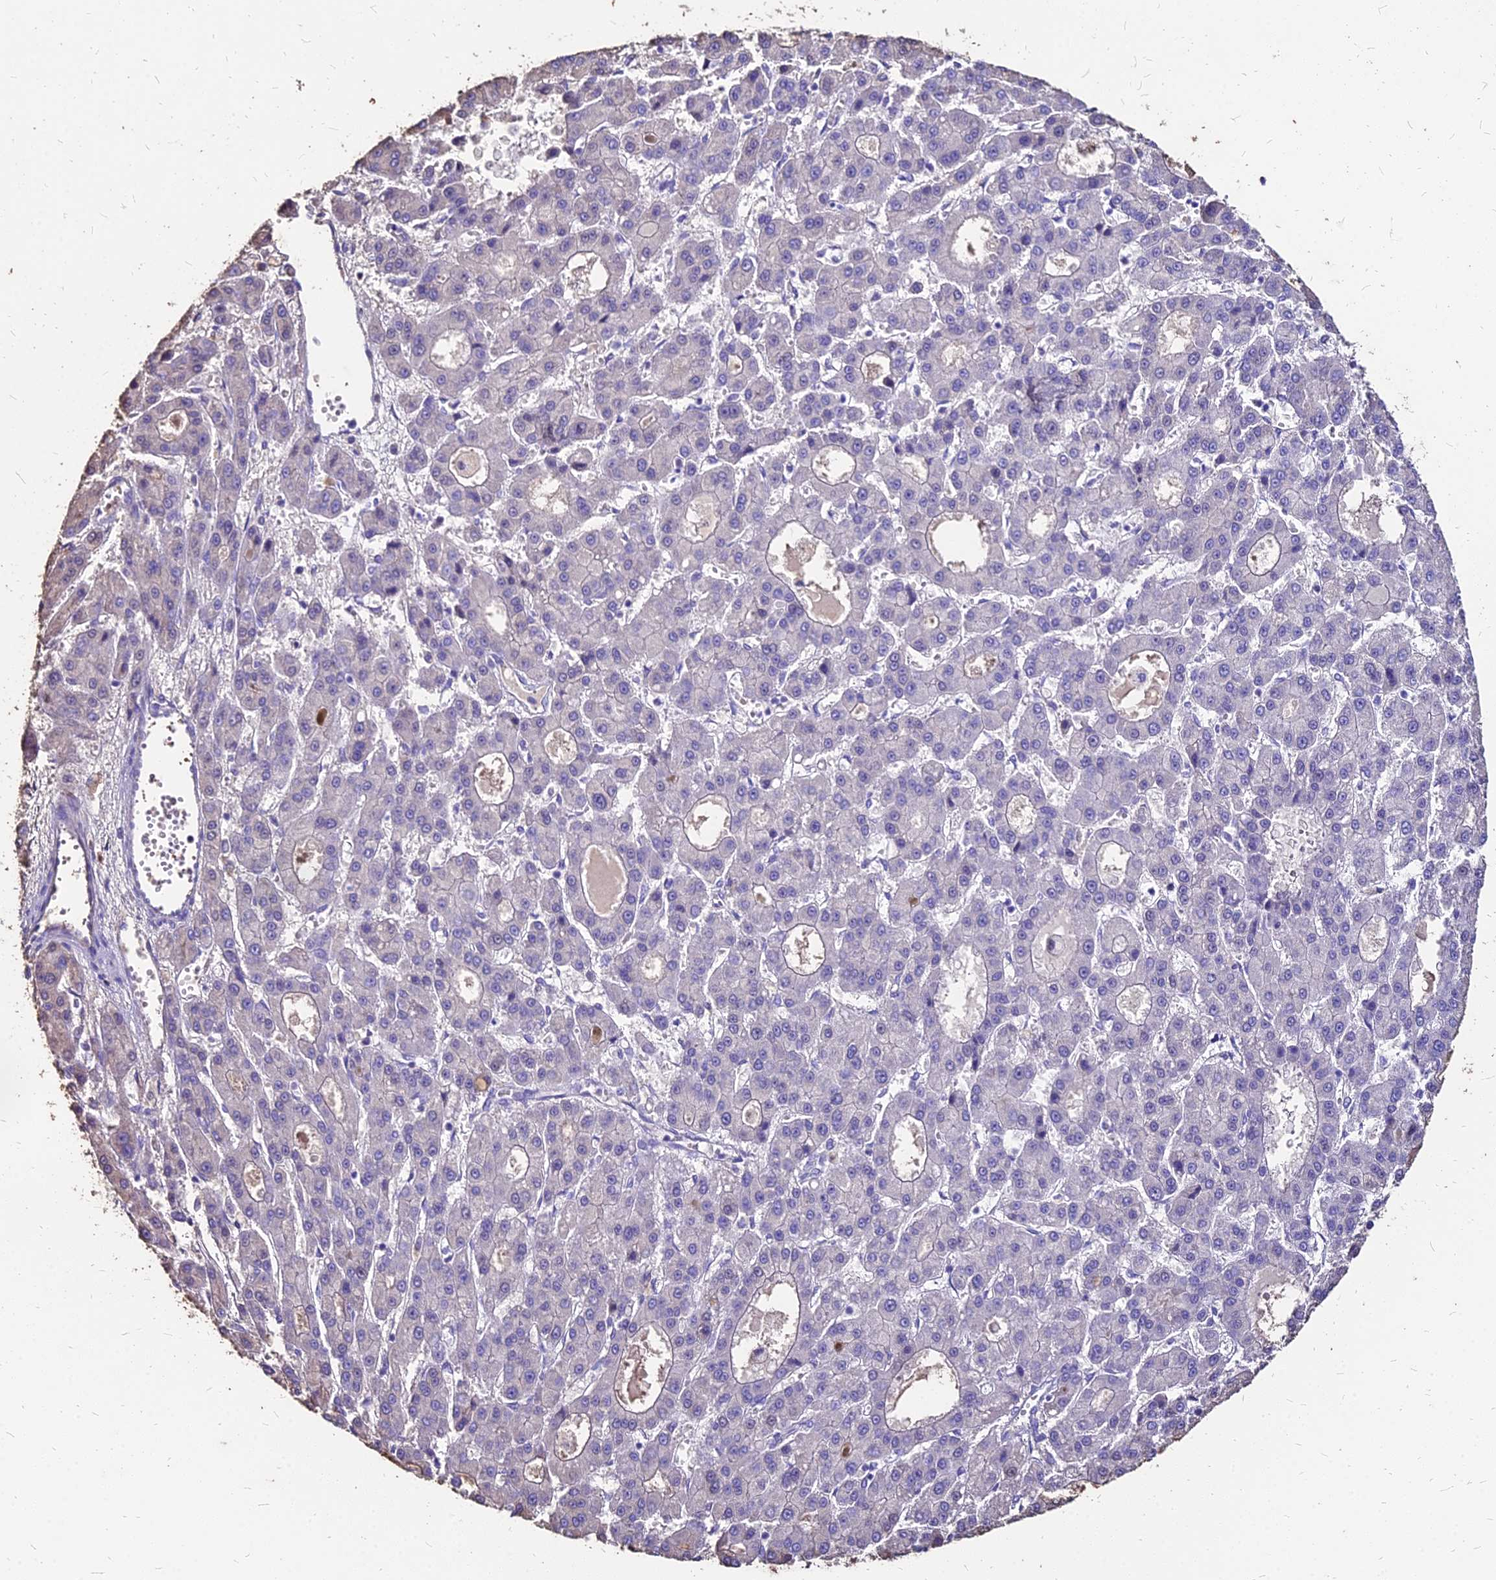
{"staining": {"intensity": "negative", "quantity": "none", "location": "none"}, "tissue": "liver cancer", "cell_type": "Tumor cells", "image_type": "cancer", "snomed": [{"axis": "morphology", "description": "Carcinoma, Hepatocellular, NOS"}, {"axis": "topography", "description": "Liver"}], "caption": "IHC histopathology image of human hepatocellular carcinoma (liver) stained for a protein (brown), which reveals no expression in tumor cells.", "gene": "NME5", "patient": {"sex": "male", "age": 70}}